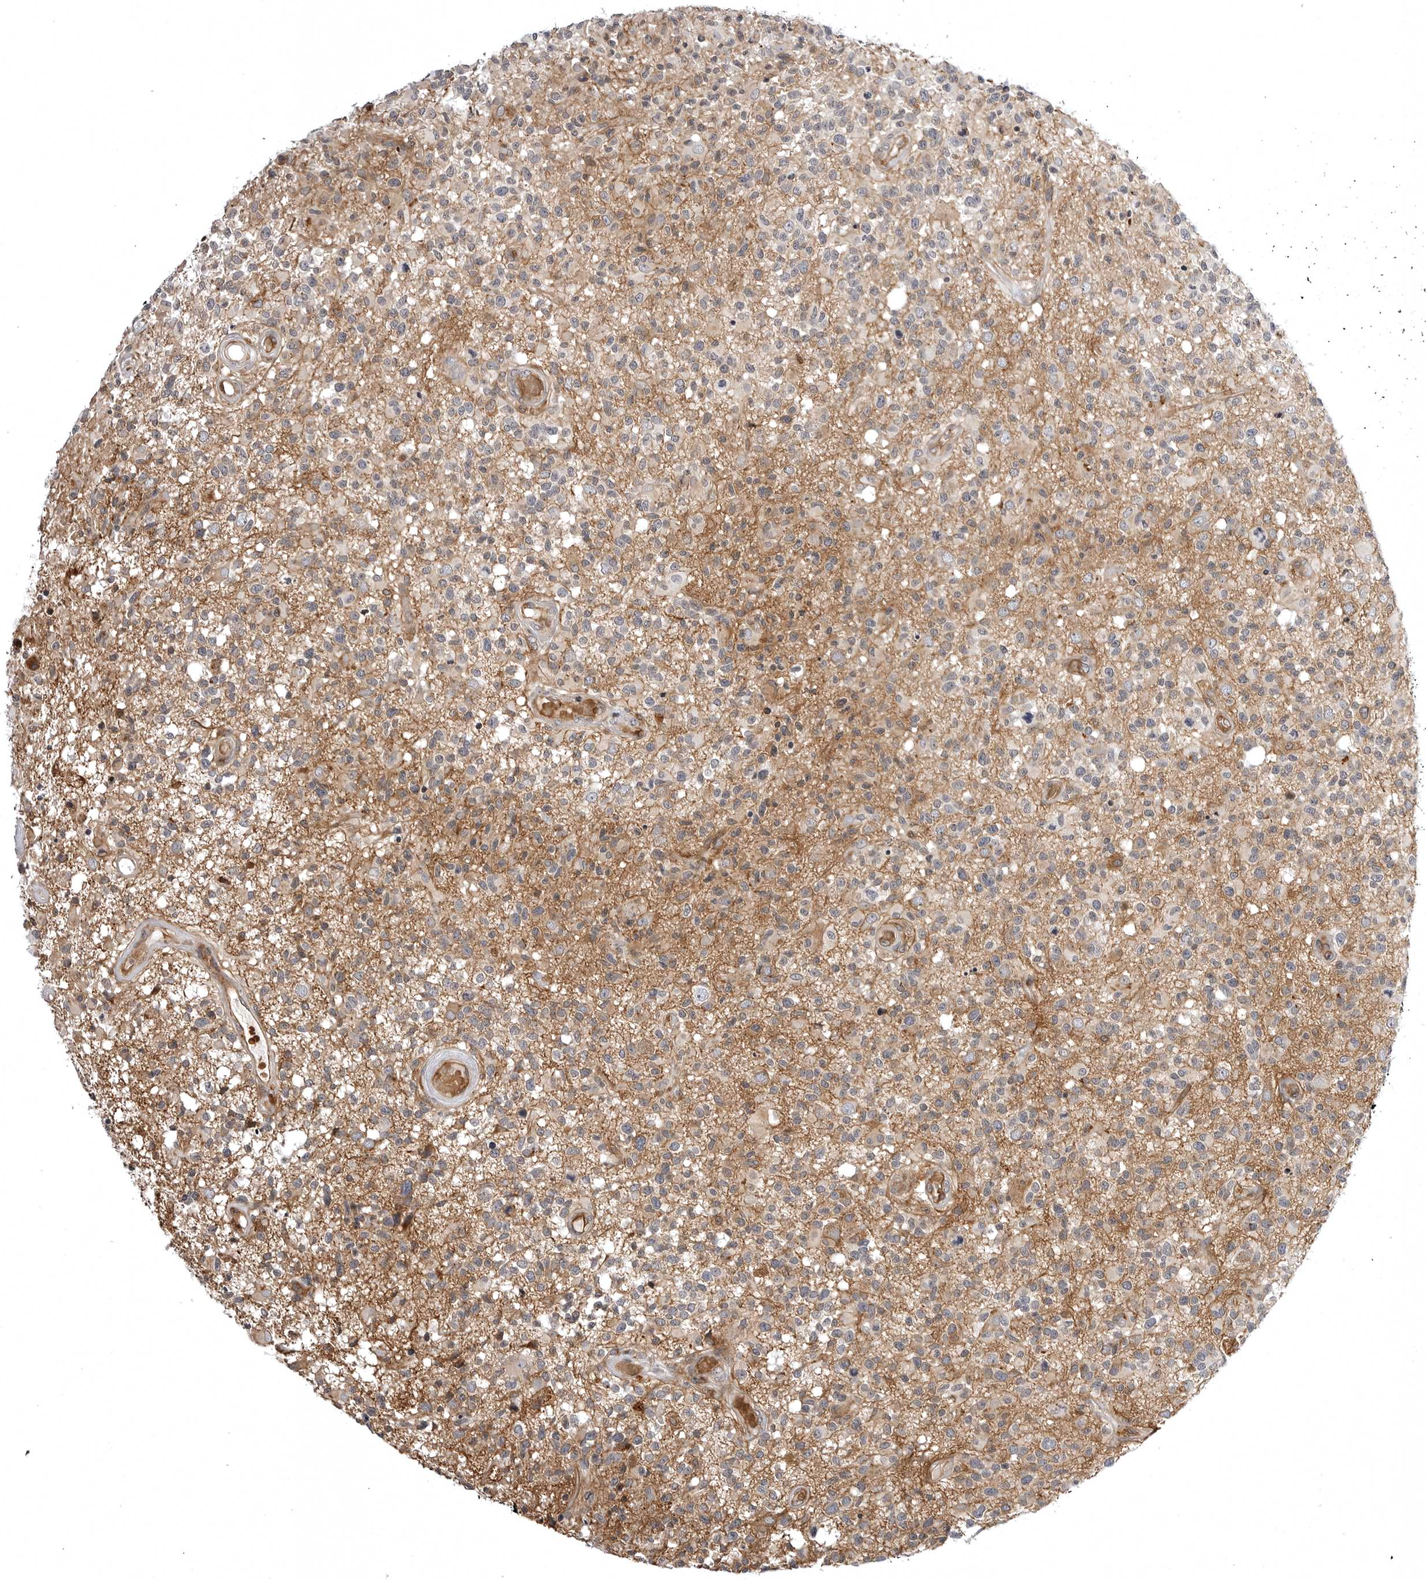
{"staining": {"intensity": "weak", "quantity": "<25%", "location": "cytoplasmic/membranous"}, "tissue": "glioma", "cell_type": "Tumor cells", "image_type": "cancer", "snomed": [{"axis": "morphology", "description": "Glioma, malignant, High grade"}, {"axis": "morphology", "description": "Glioblastoma, NOS"}, {"axis": "topography", "description": "Brain"}], "caption": "Glioma was stained to show a protein in brown. There is no significant staining in tumor cells.", "gene": "ARL5A", "patient": {"sex": "male", "age": 60}}